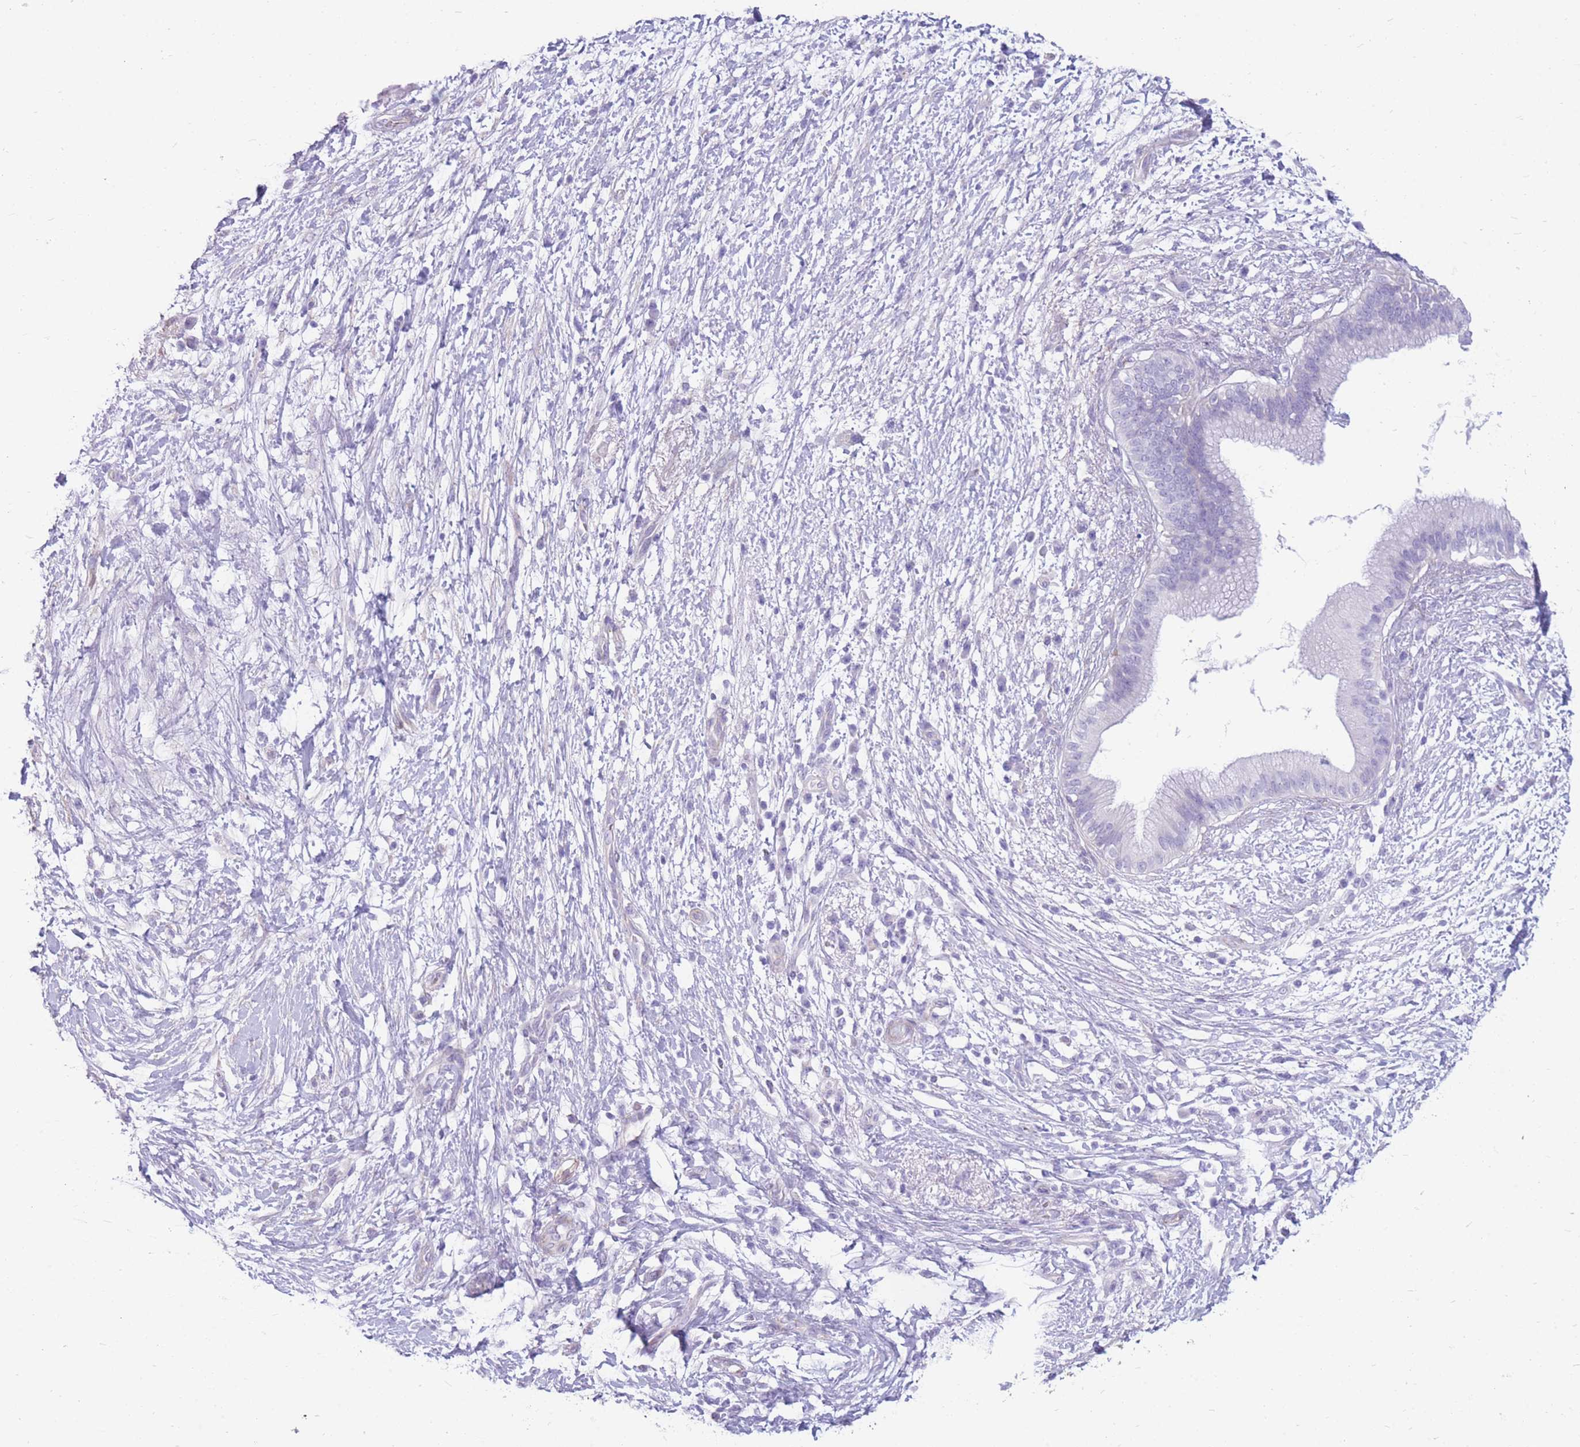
{"staining": {"intensity": "negative", "quantity": "none", "location": "none"}, "tissue": "pancreatic cancer", "cell_type": "Tumor cells", "image_type": "cancer", "snomed": [{"axis": "morphology", "description": "Adenocarcinoma, NOS"}, {"axis": "topography", "description": "Pancreas"}], "caption": "Immunohistochemistry (IHC) photomicrograph of neoplastic tissue: adenocarcinoma (pancreatic) stained with DAB reveals no significant protein positivity in tumor cells. (DAB immunohistochemistry (IHC) with hematoxylin counter stain).", "gene": "MTSS2", "patient": {"sex": "female", "age": 72}}